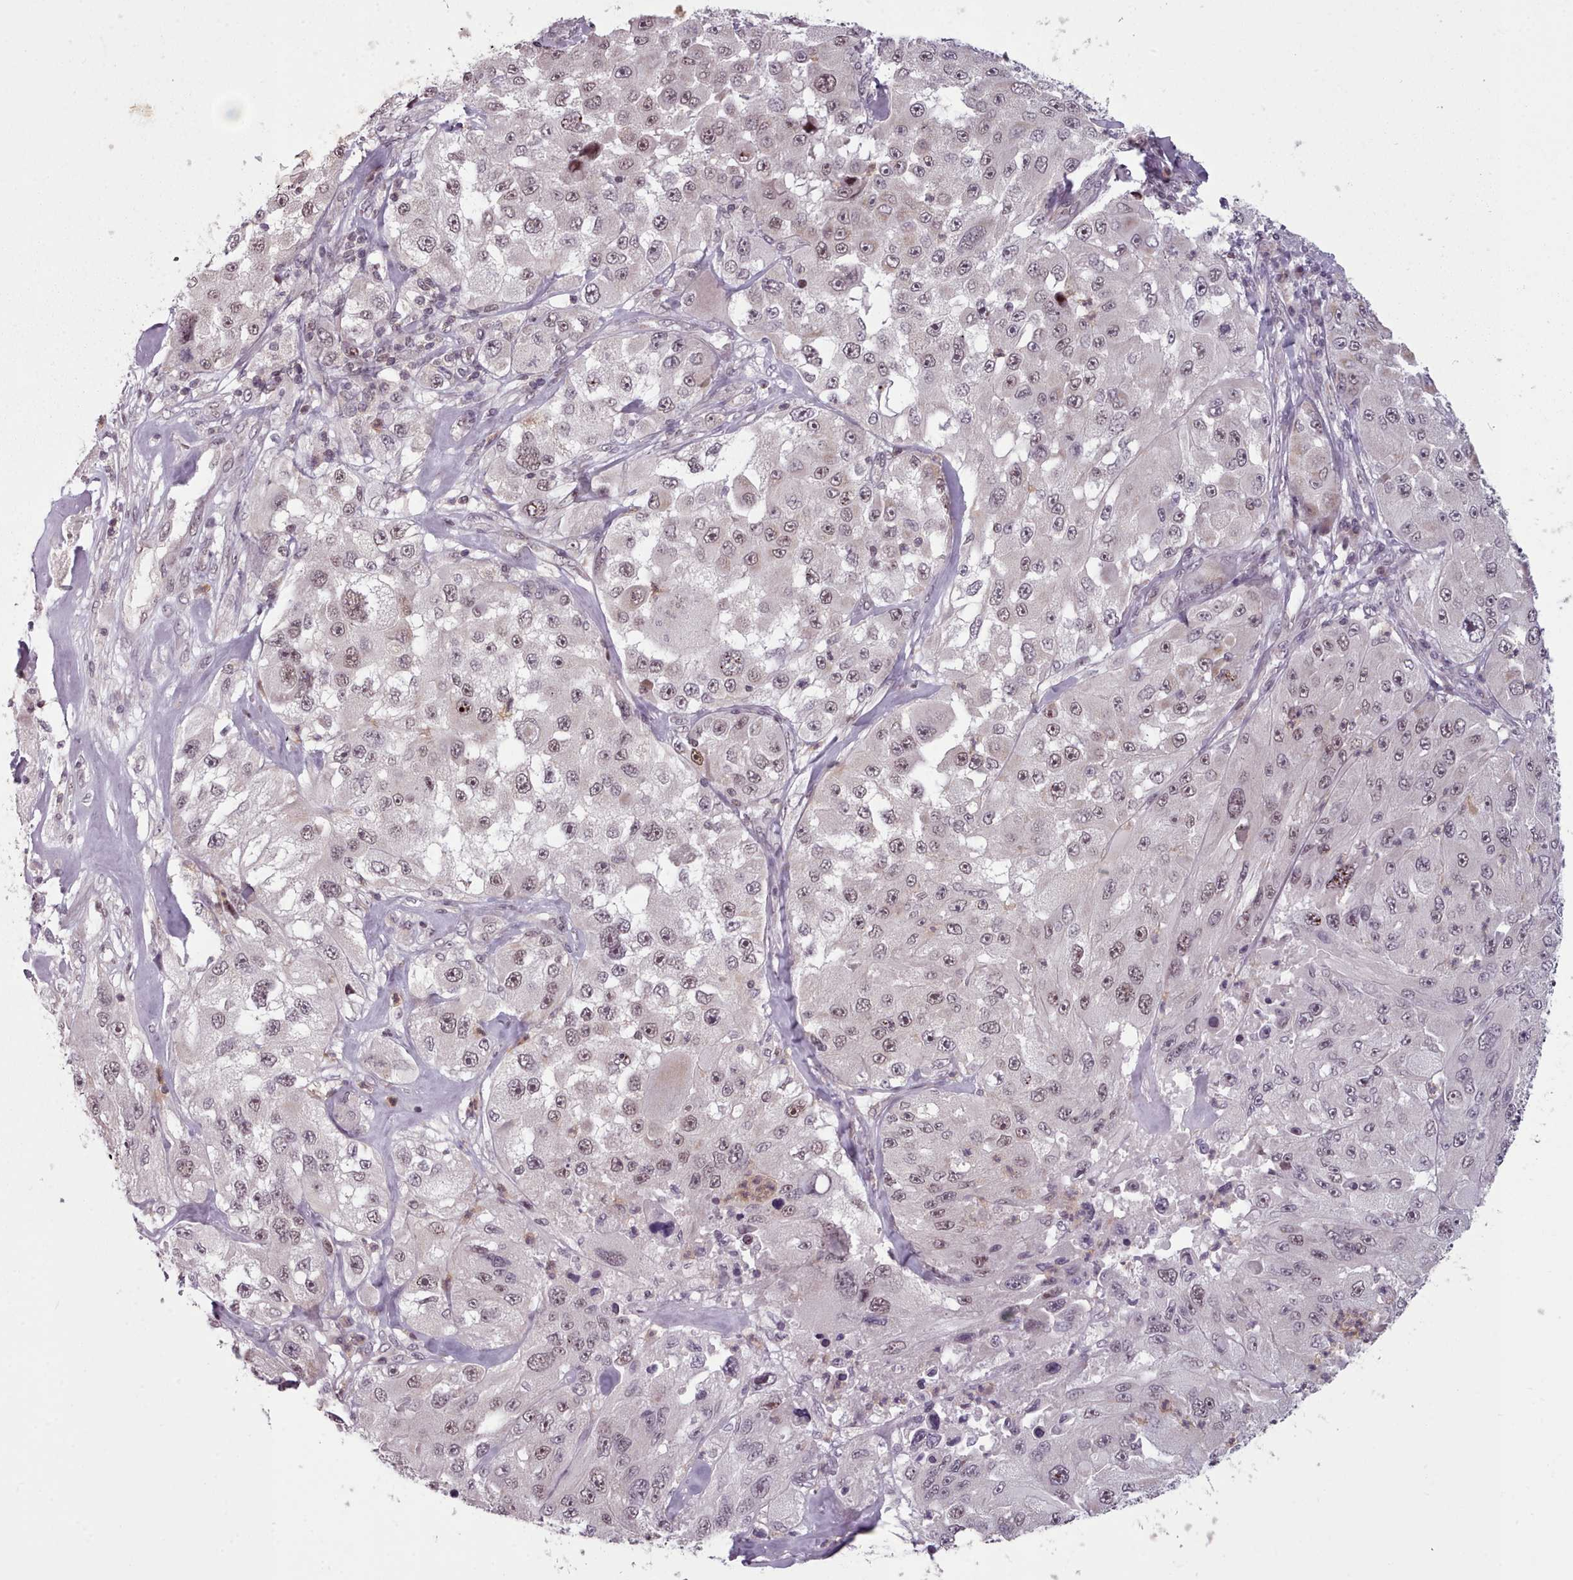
{"staining": {"intensity": "weak", "quantity": "25%-75%", "location": "nuclear"}, "tissue": "melanoma", "cell_type": "Tumor cells", "image_type": "cancer", "snomed": [{"axis": "morphology", "description": "Malignant melanoma, Metastatic site"}, {"axis": "topography", "description": "Lymph node"}], "caption": "Immunohistochemical staining of human malignant melanoma (metastatic site) exhibits low levels of weak nuclear expression in about 25%-75% of tumor cells.", "gene": "SRSF9", "patient": {"sex": "male", "age": 62}}